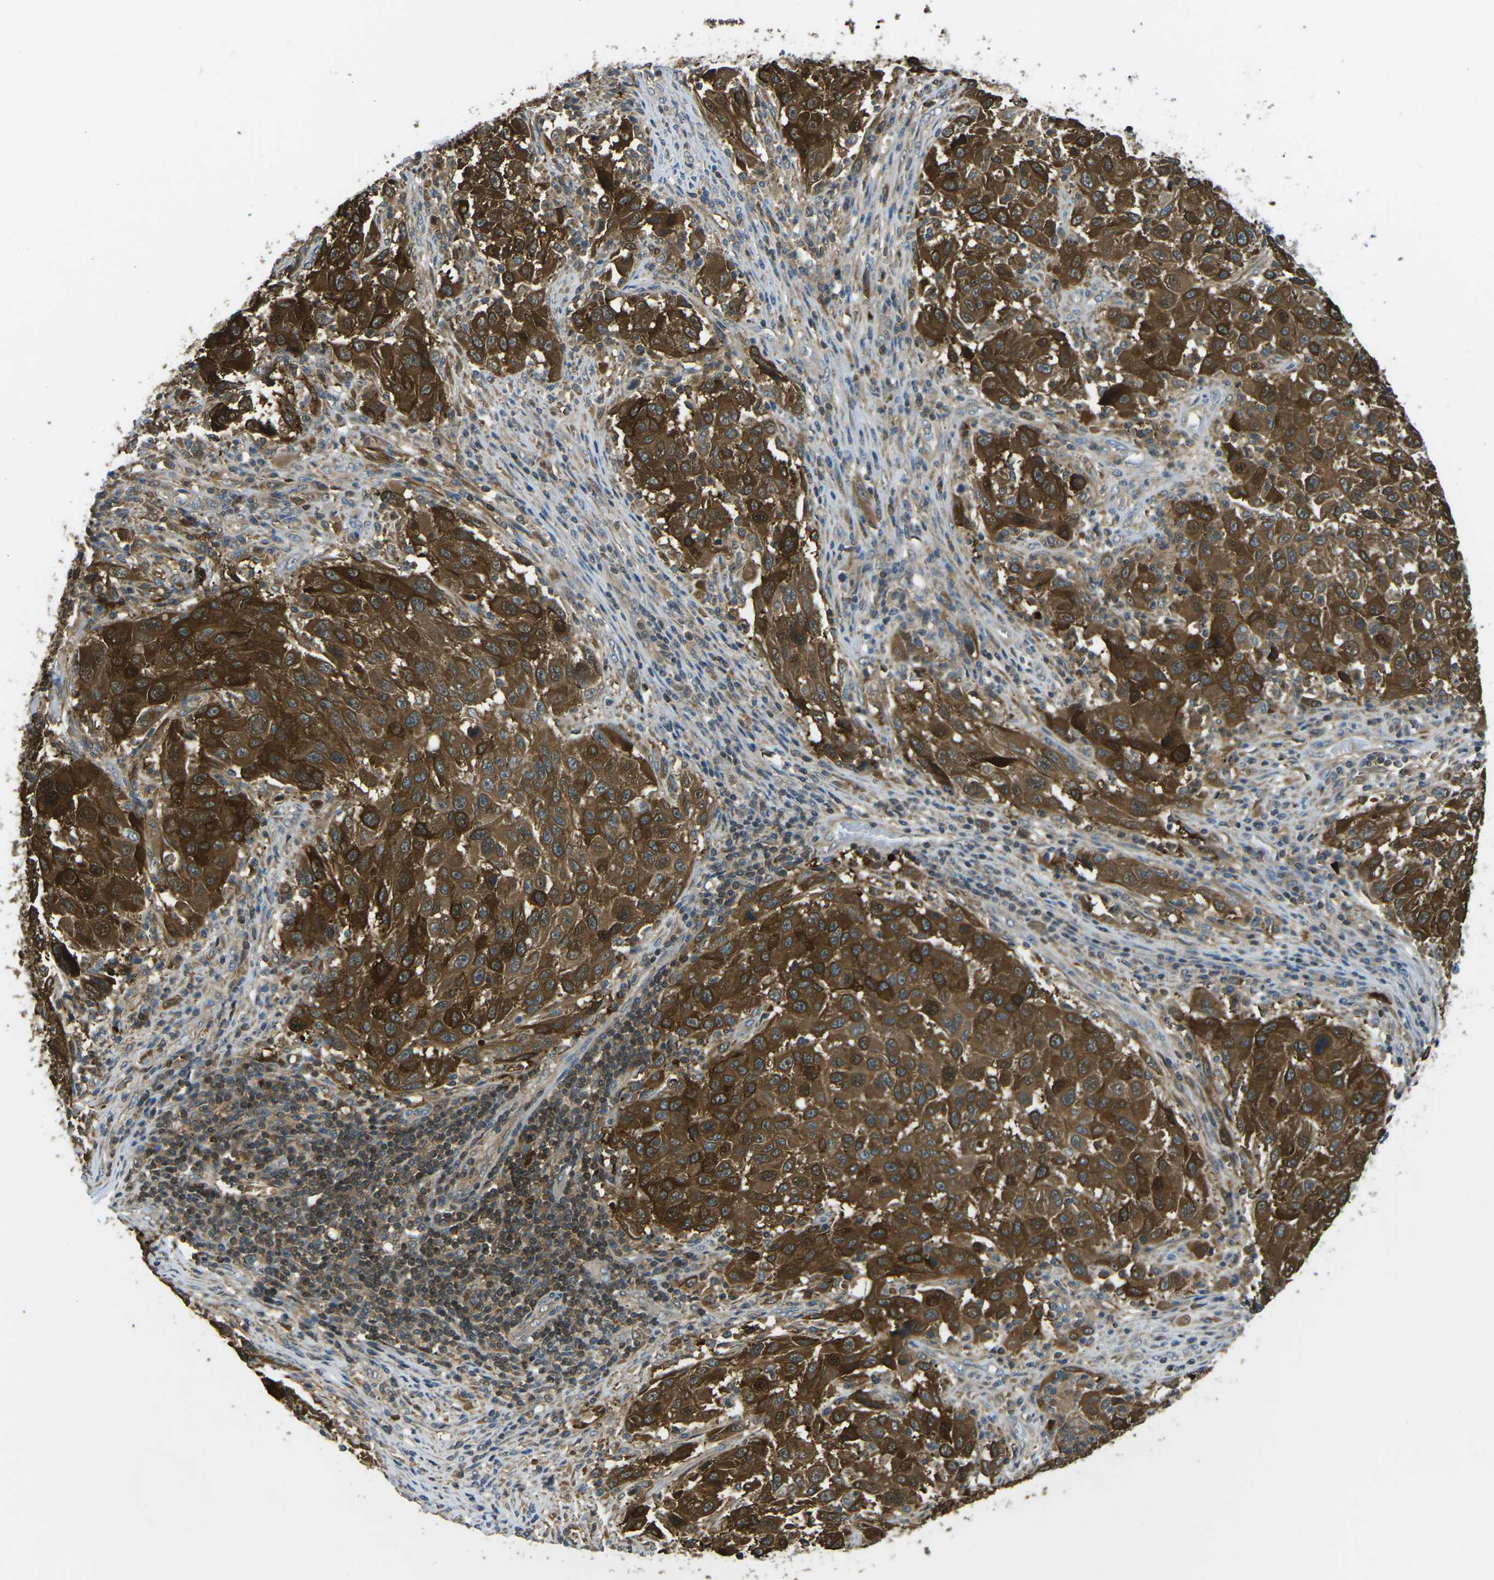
{"staining": {"intensity": "strong", "quantity": ">75%", "location": "cytoplasmic/membranous,nuclear"}, "tissue": "melanoma", "cell_type": "Tumor cells", "image_type": "cancer", "snomed": [{"axis": "morphology", "description": "Malignant melanoma, Metastatic site"}, {"axis": "topography", "description": "Lymph node"}], "caption": "This micrograph demonstrates immunohistochemistry (IHC) staining of human melanoma, with high strong cytoplasmic/membranous and nuclear staining in about >75% of tumor cells.", "gene": "PIEZO2", "patient": {"sex": "male", "age": 61}}